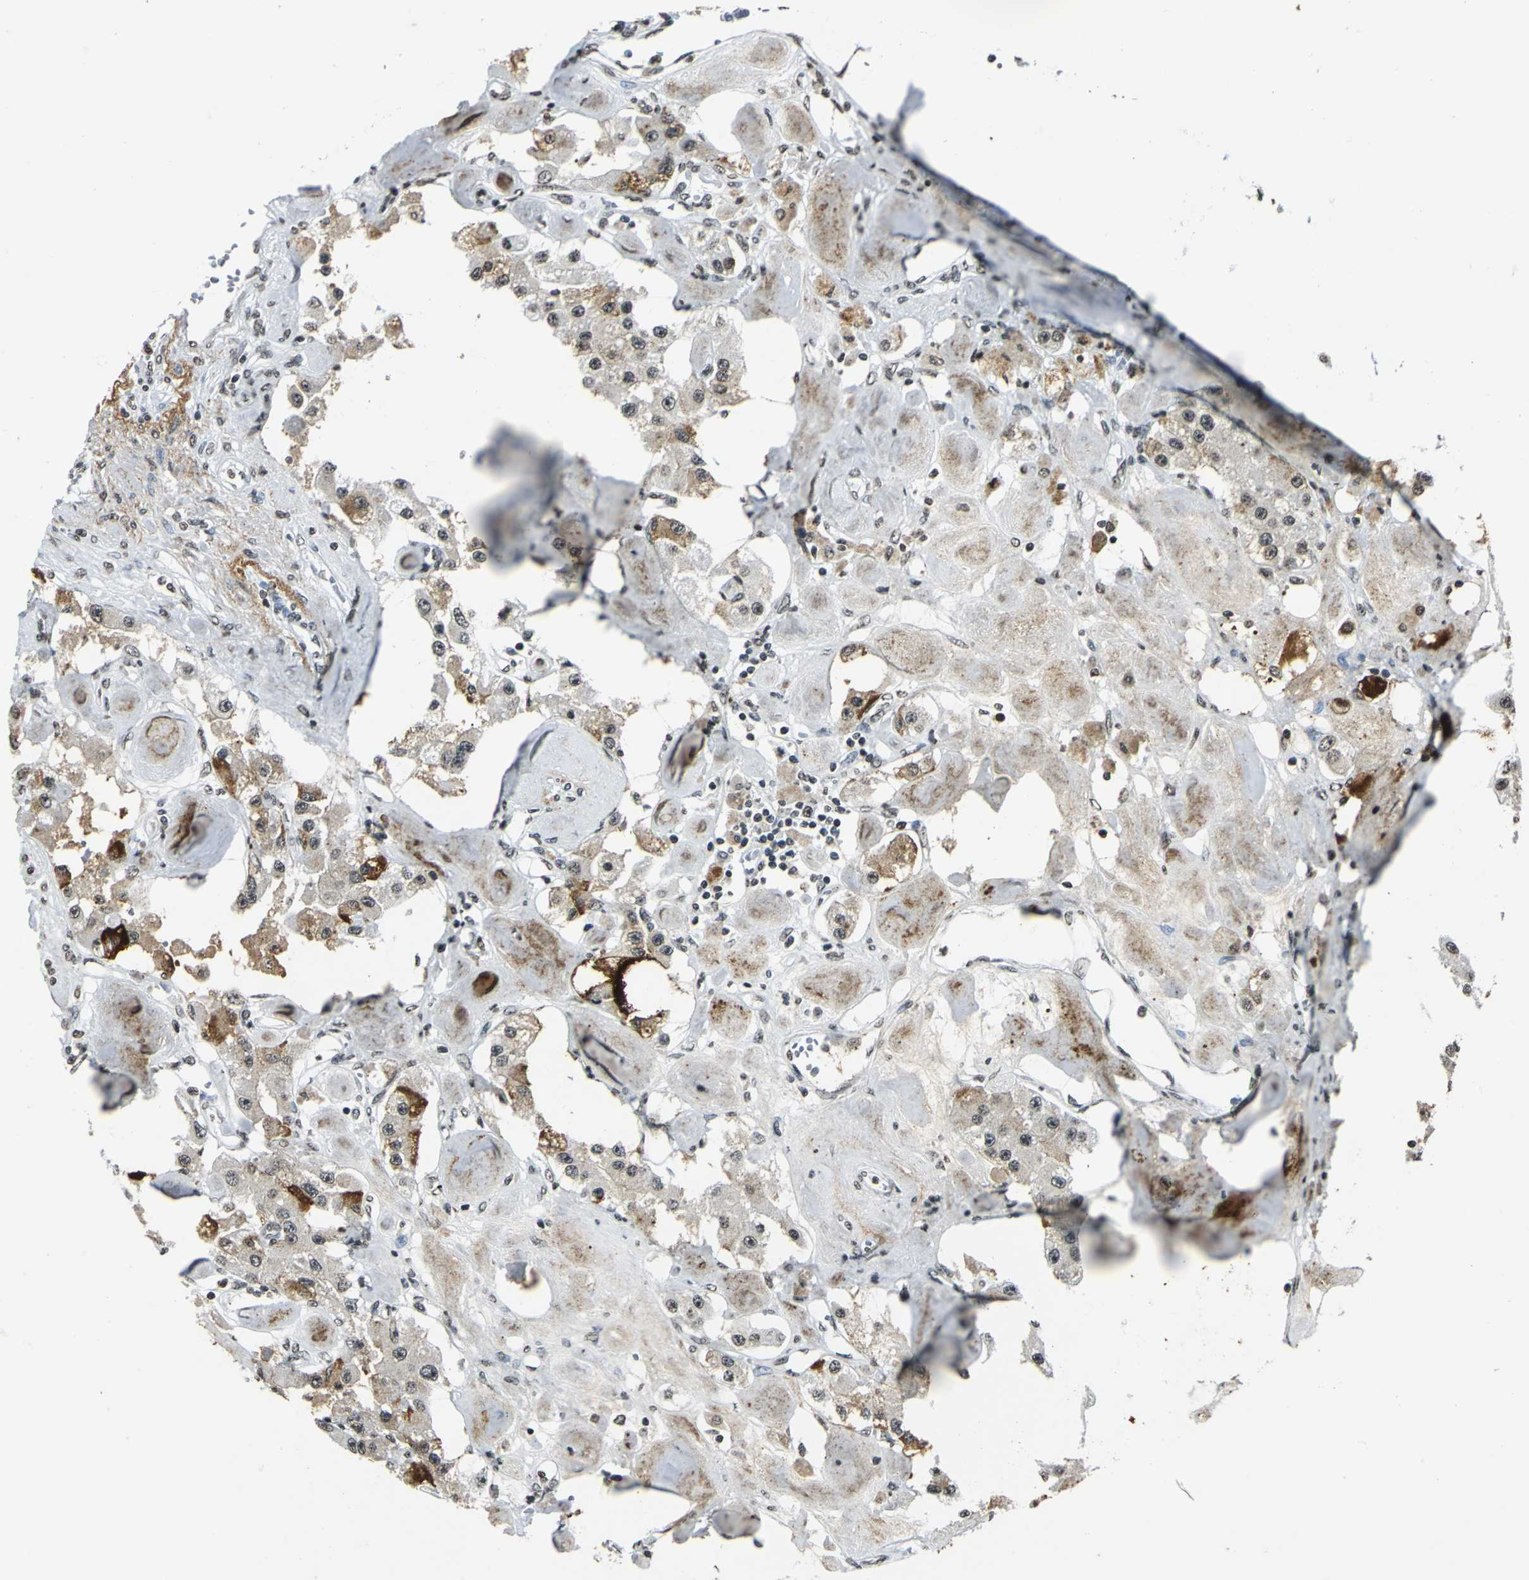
{"staining": {"intensity": "moderate", "quantity": "<25%", "location": "cytoplasmic/membranous,nuclear"}, "tissue": "carcinoid", "cell_type": "Tumor cells", "image_type": "cancer", "snomed": [{"axis": "morphology", "description": "Carcinoid, malignant, NOS"}, {"axis": "topography", "description": "Pancreas"}], "caption": "A photomicrograph of carcinoid stained for a protein reveals moderate cytoplasmic/membranous and nuclear brown staining in tumor cells.", "gene": "MCM4", "patient": {"sex": "male", "age": 41}}